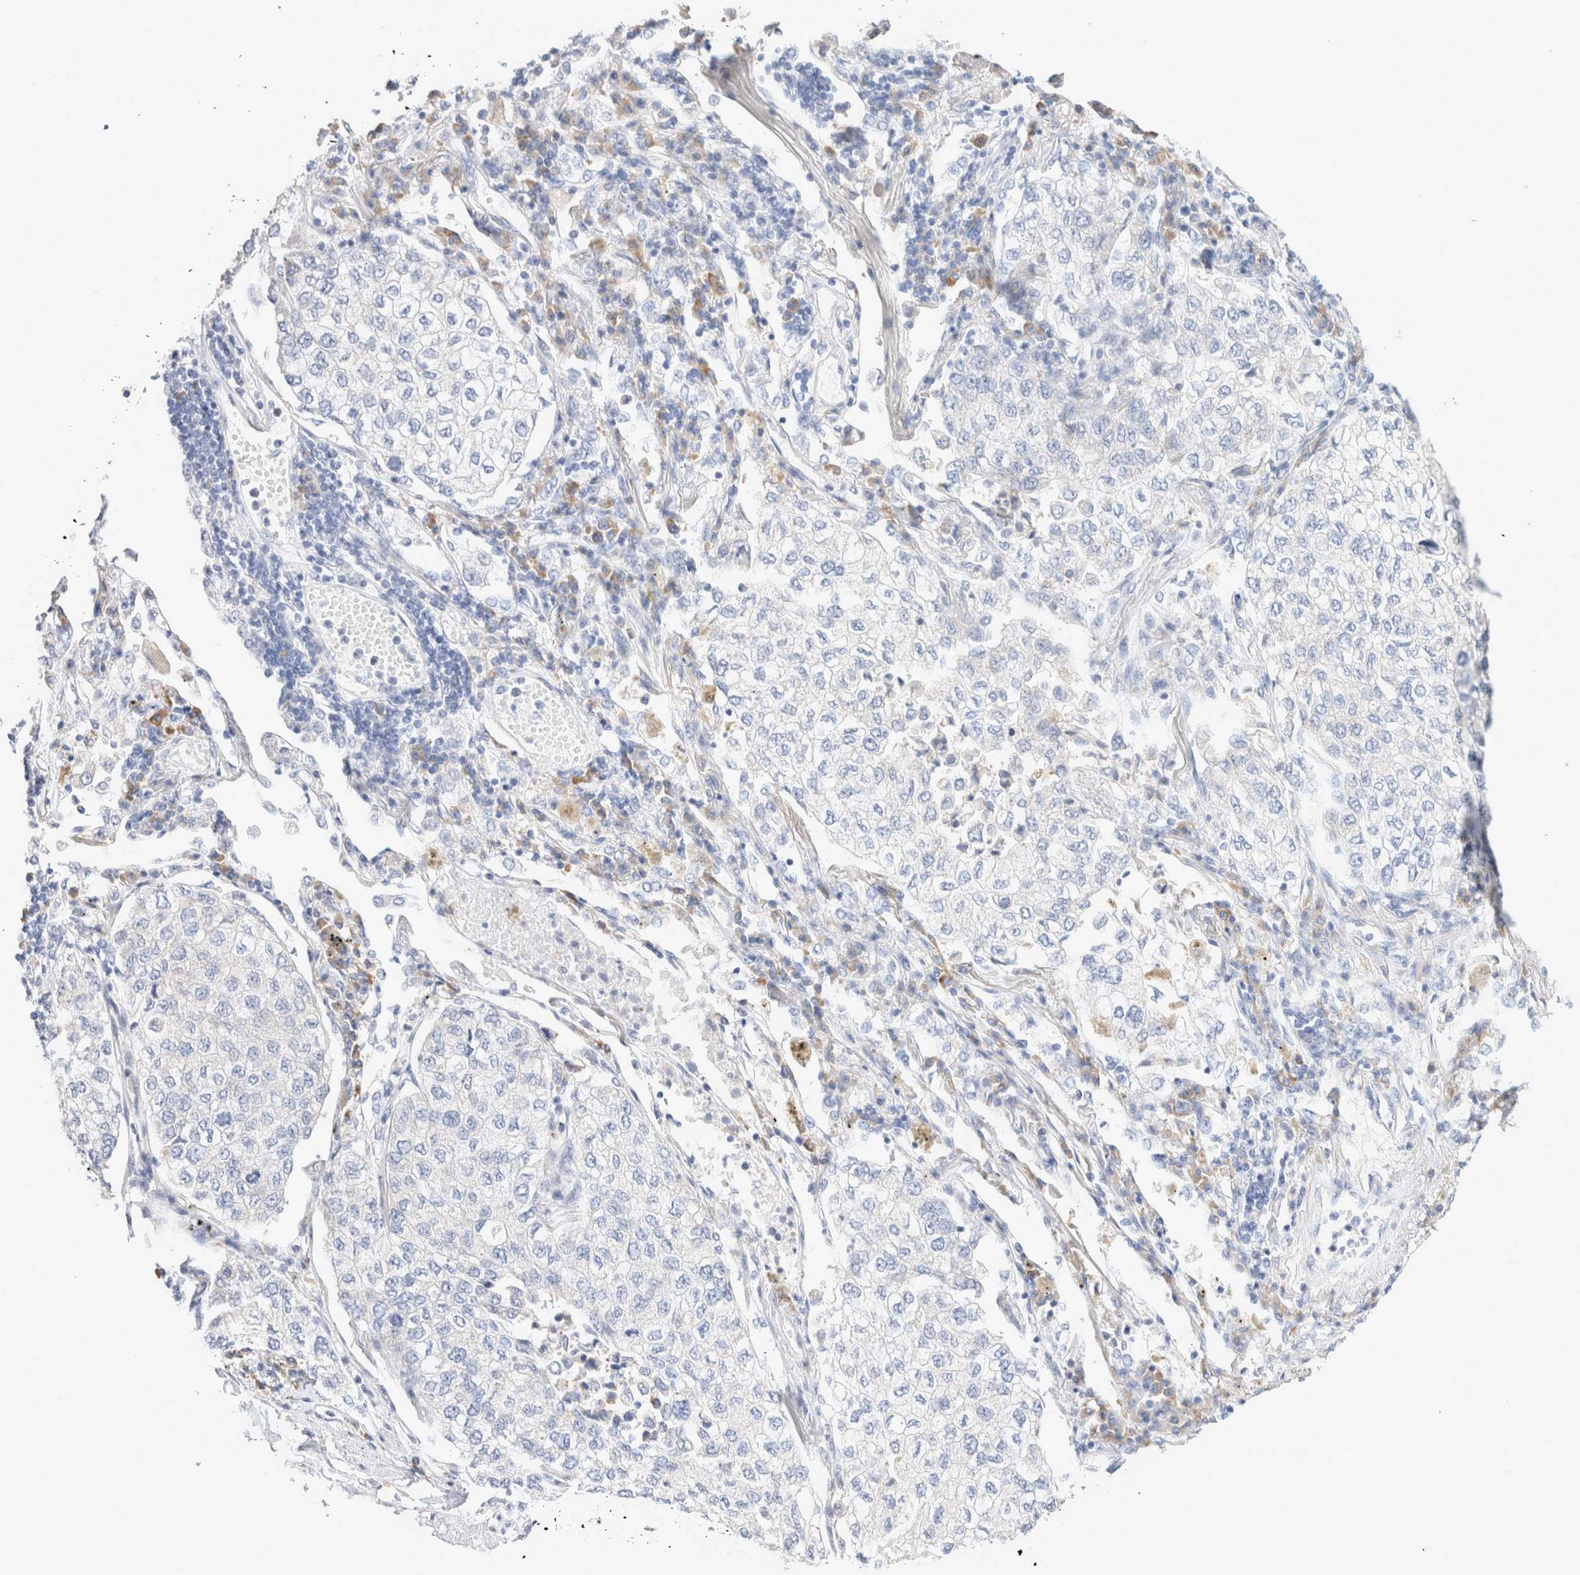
{"staining": {"intensity": "negative", "quantity": "none", "location": "none"}, "tissue": "lung cancer", "cell_type": "Tumor cells", "image_type": "cancer", "snomed": [{"axis": "morphology", "description": "Adenocarcinoma, NOS"}, {"axis": "topography", "description": "Lung"}], "caption": "A histopathology image of human adenocarcinoma (lung) is negative for staining in tumor cells.", "gene": "GADD45G", "patient": {"sex": "male", "age": 63}}